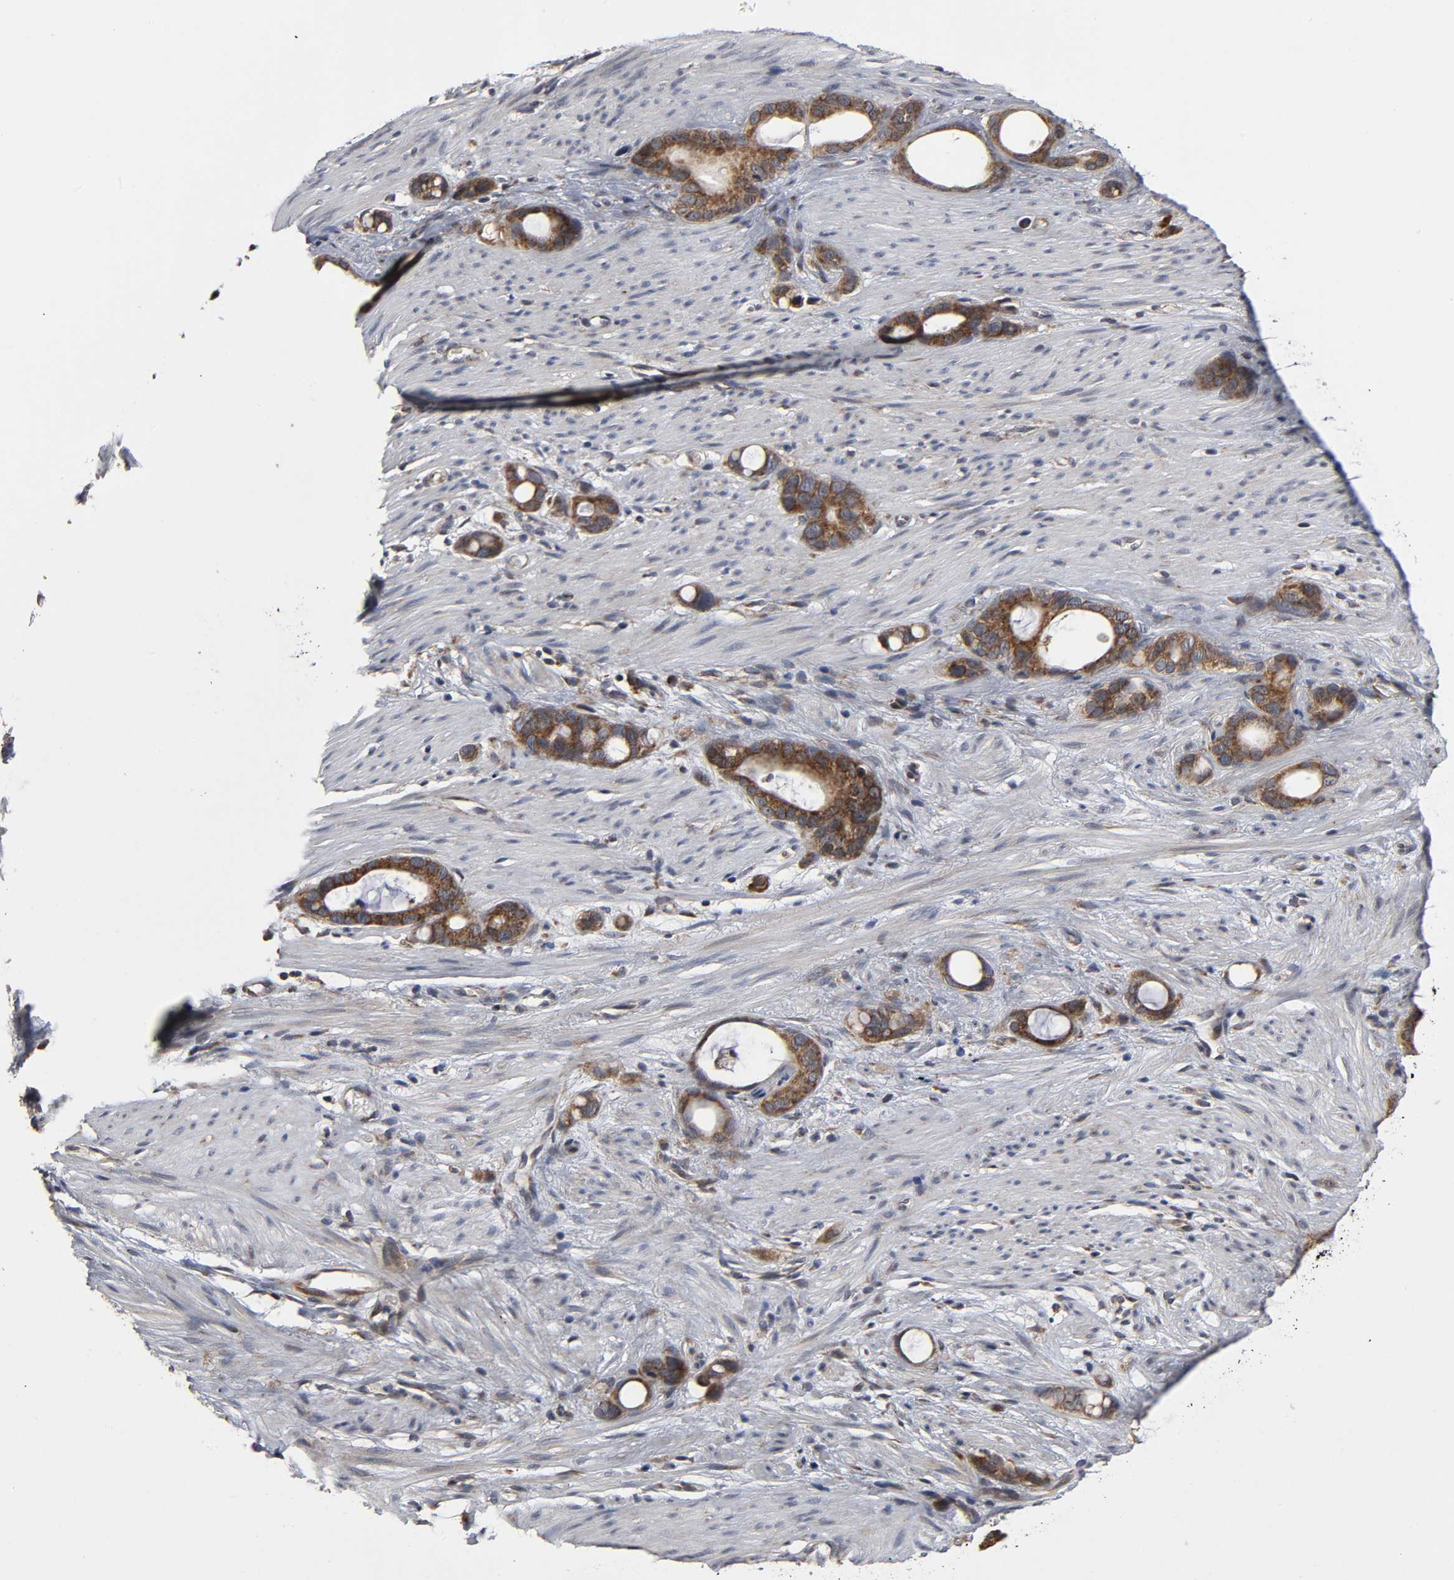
{"staining": {"intensity": "strong", "quantity": ">75%", "location": "cytoplasmic/membranous"}, "tissue": "stomach cancer", "cell_type": "Tumor cells", "image_type": "cancer", "snomed": [{"axis": "morphology", "description": "Adenocarcinoma, NOS"}, {"axis": "topography", "description": "Stomach"}], "caption": "A micrograph showing strong cytoplasmic/membranous staining in about >75% of tumor cells in stomach adenocarcinoma, as visualized by brown immunohistochemical staining.", "gene": "SLC30A9", "patient": {"sex": "female", "age": 75}}